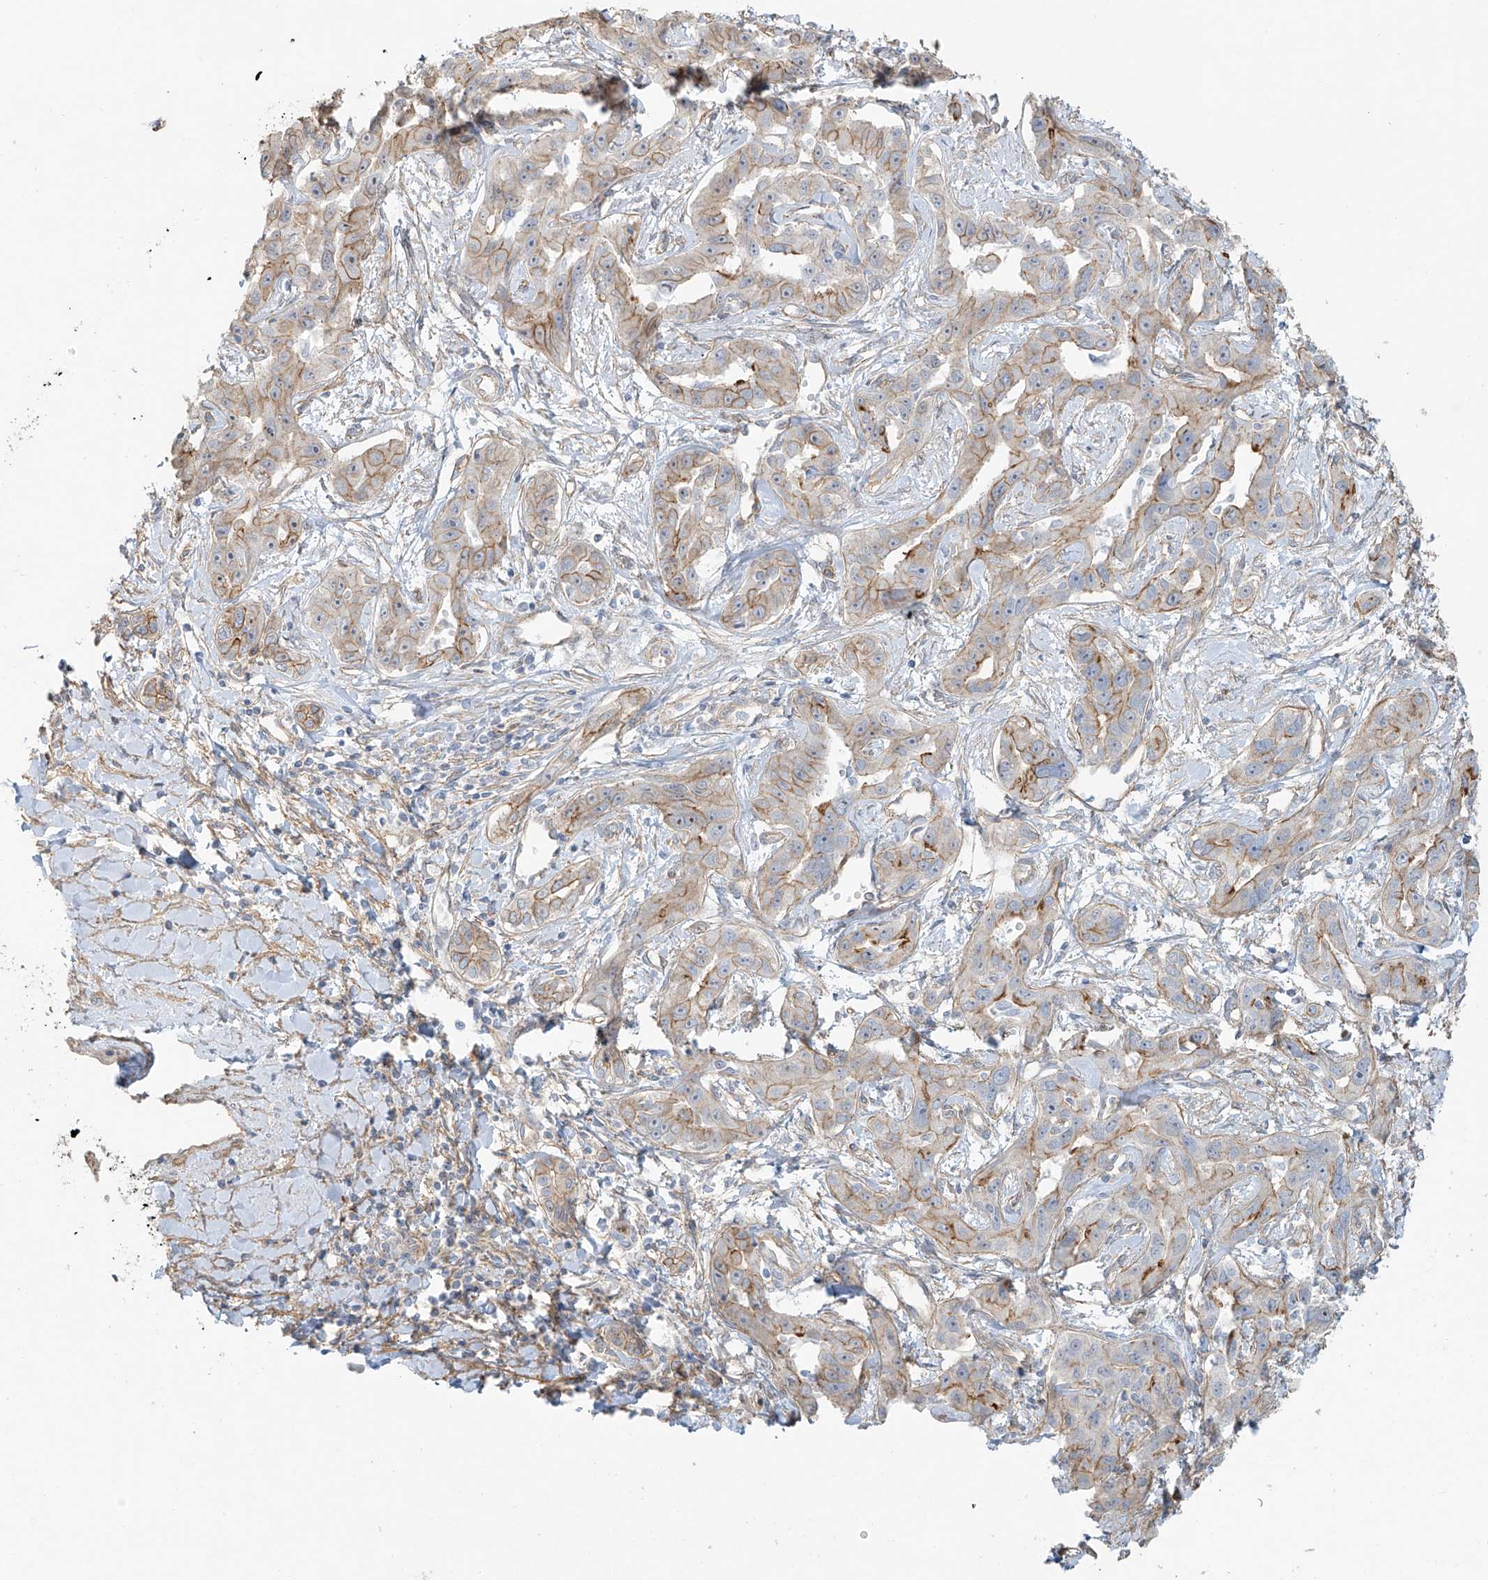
{"staining": {"intensity": "moderate", "quantity": "25%-75%", "location": "cytoplasmic/membranous"}, "tissue": "liver cancer", "cell_type": "Tumor cells", "image_type": "cancer", "snomed": [{"axis": "morphology", "description": "Cholangiocarcinoma"}, {"axis": "topography", "description": "Liver"}], "caption": "Moderate cytoplasmic/membranous protein staining is identified in approximately 25%-75% of tumor cells in cholangiocarcinoma (liver).", "gene": "TUBE1", "patient": {"sex": "male", "age": 59}}